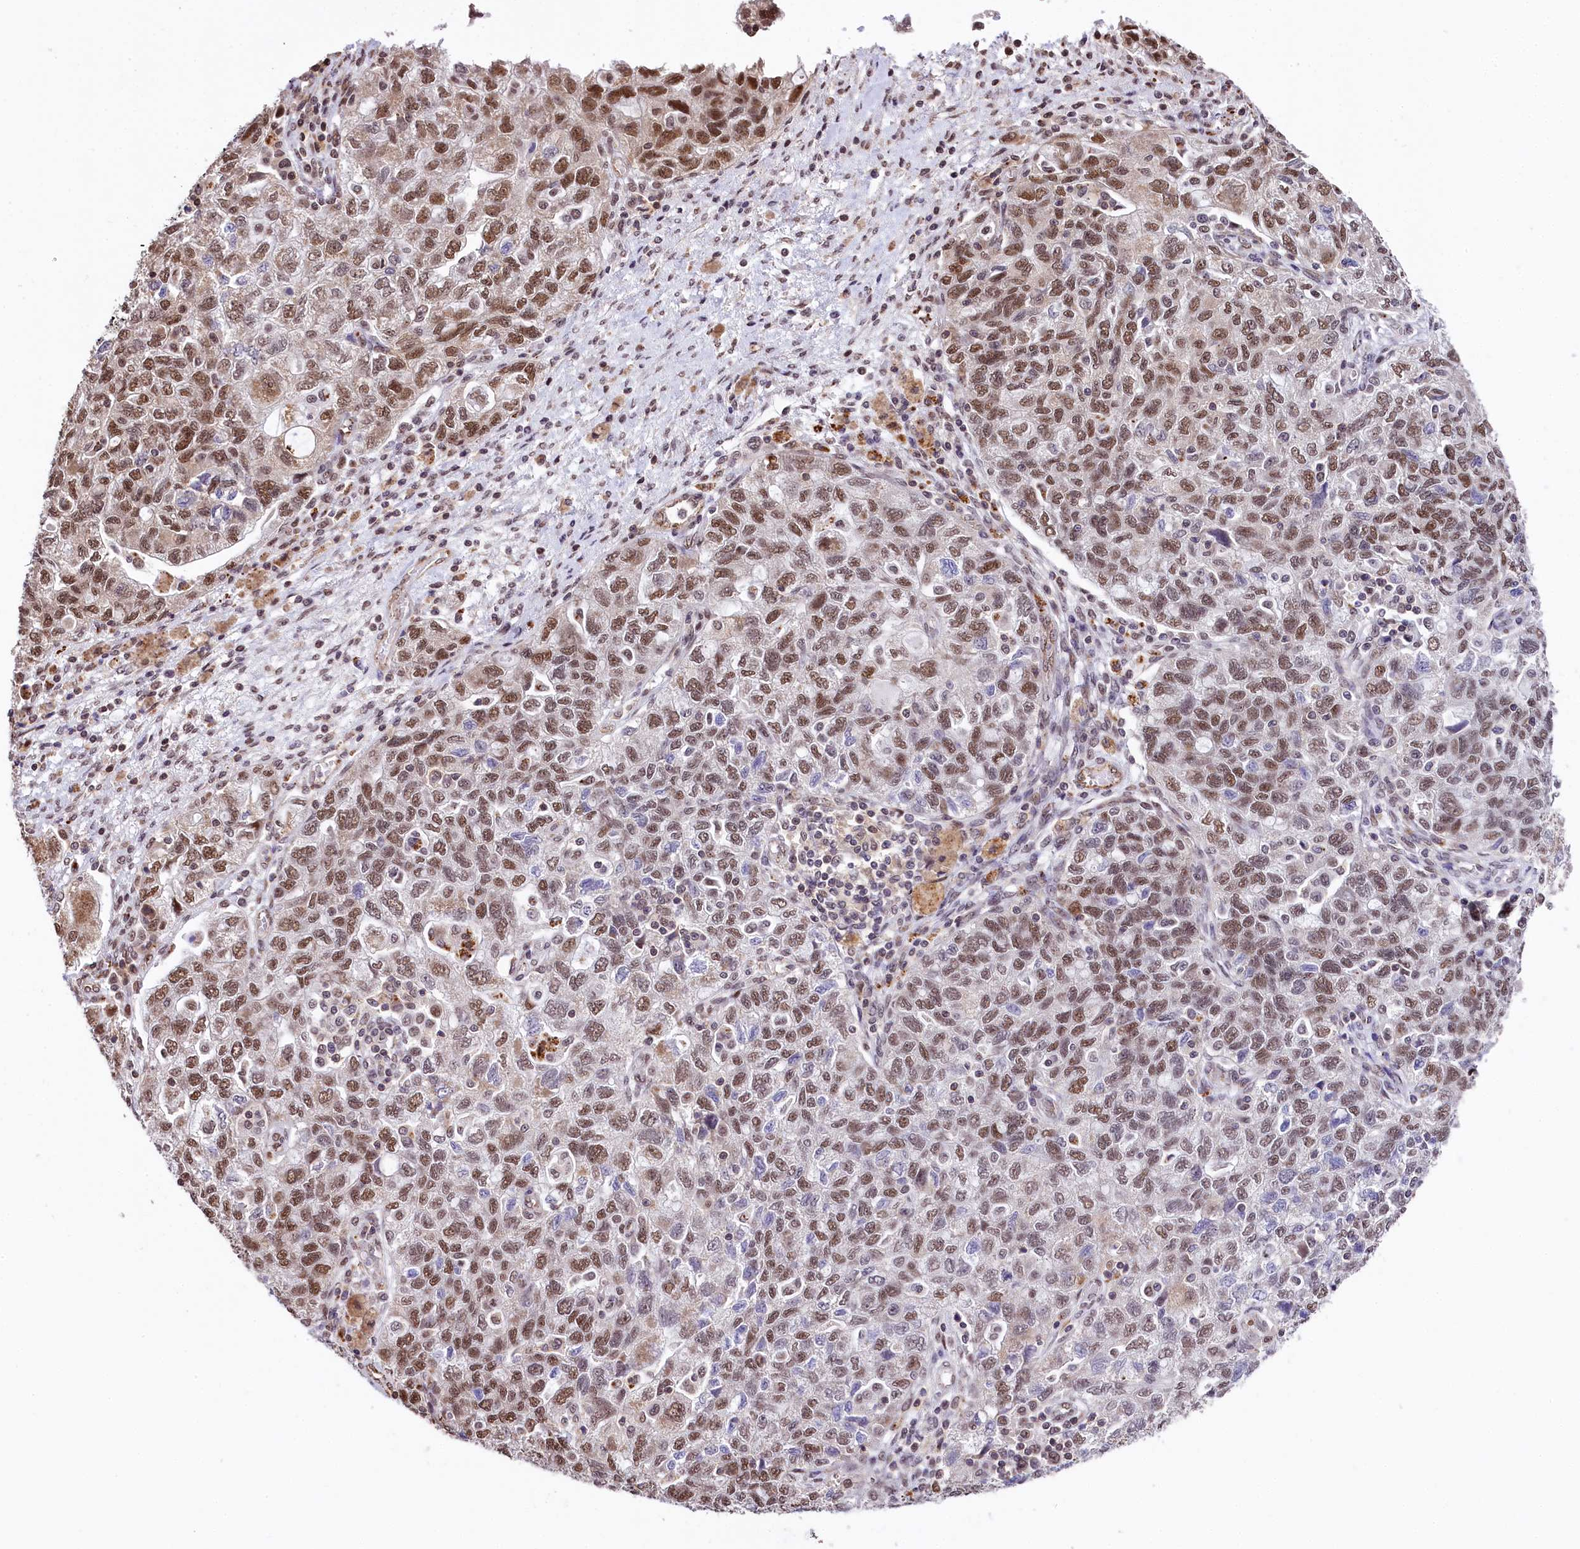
{"staining": {"intensity": "moderate", "quantity": ">75%", "location": "nuclear"}, "tissue": "ovarian cancer", "cell_type": "Tumor cells", "image_type": "cancer", "snomed": [{"axis": "morphology", "description": "Carcinoma, NOS"}, {"axis": "morphology", "description": "Cystadenocarcinoma, serous, NOS"}, {"axis": "topography", "description": "Ovary"}], "caption": "Ovarian carcinoma tissue reveals moderate nuclear positivity in about >75% of tumor cells, visualized by immunohistochemistry.", "gene": "MRPL54", "patient": {"sex": "female", "age": 69}}